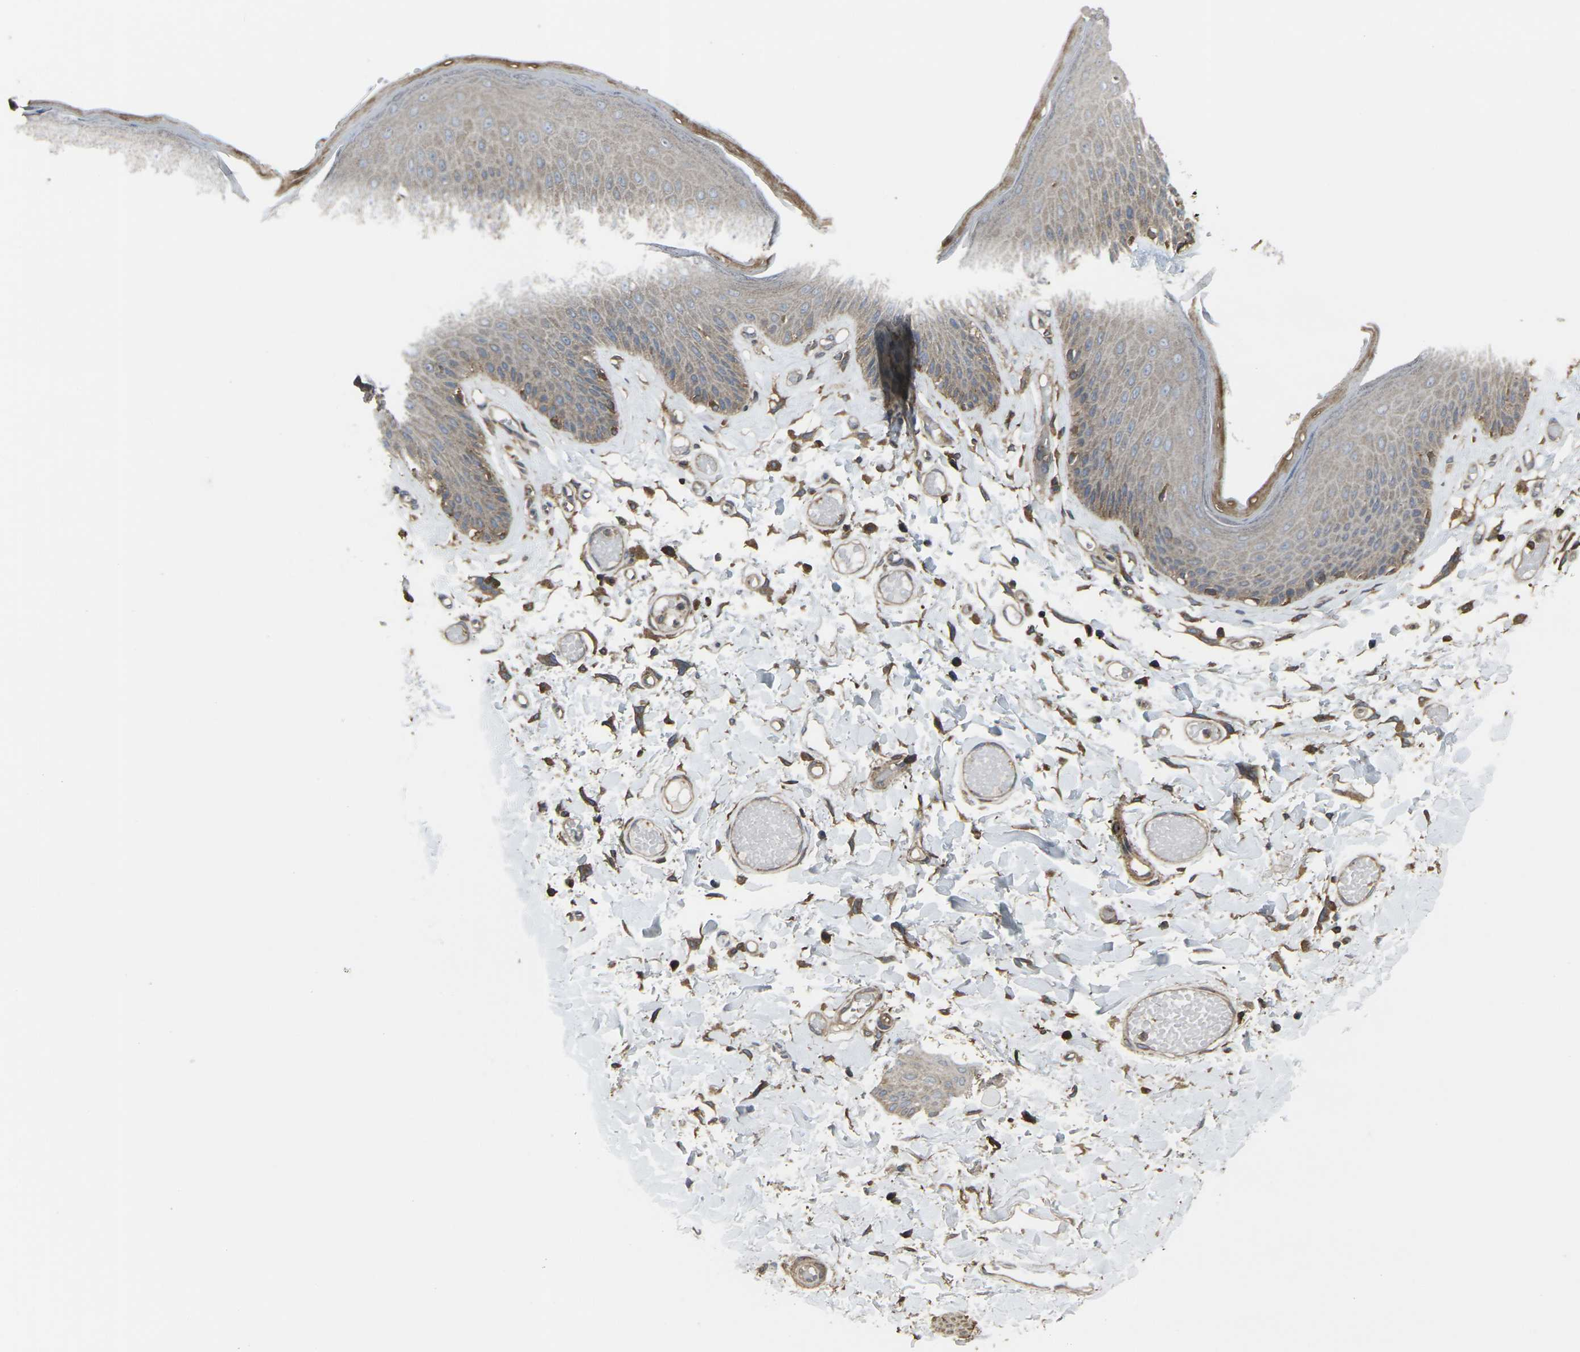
{"staining": {"intensity": "weak", "quantity": "<25%", "location": "cytoplasmic/membranous"}, "tissue": "skin", "cell_type": "Epidermal cells", "image_type": "normal", "snomed": [{"axis": "morphology", "description": "Normal tissue, NOS"}, {"axis": "topography", "description": "Vulva"}], "caption": "Skin stained for a protein using IHC demonstrates no expression epidermal cells.", "gene": "PRKACB", "patient": {"sex": "female", "age": 73}}